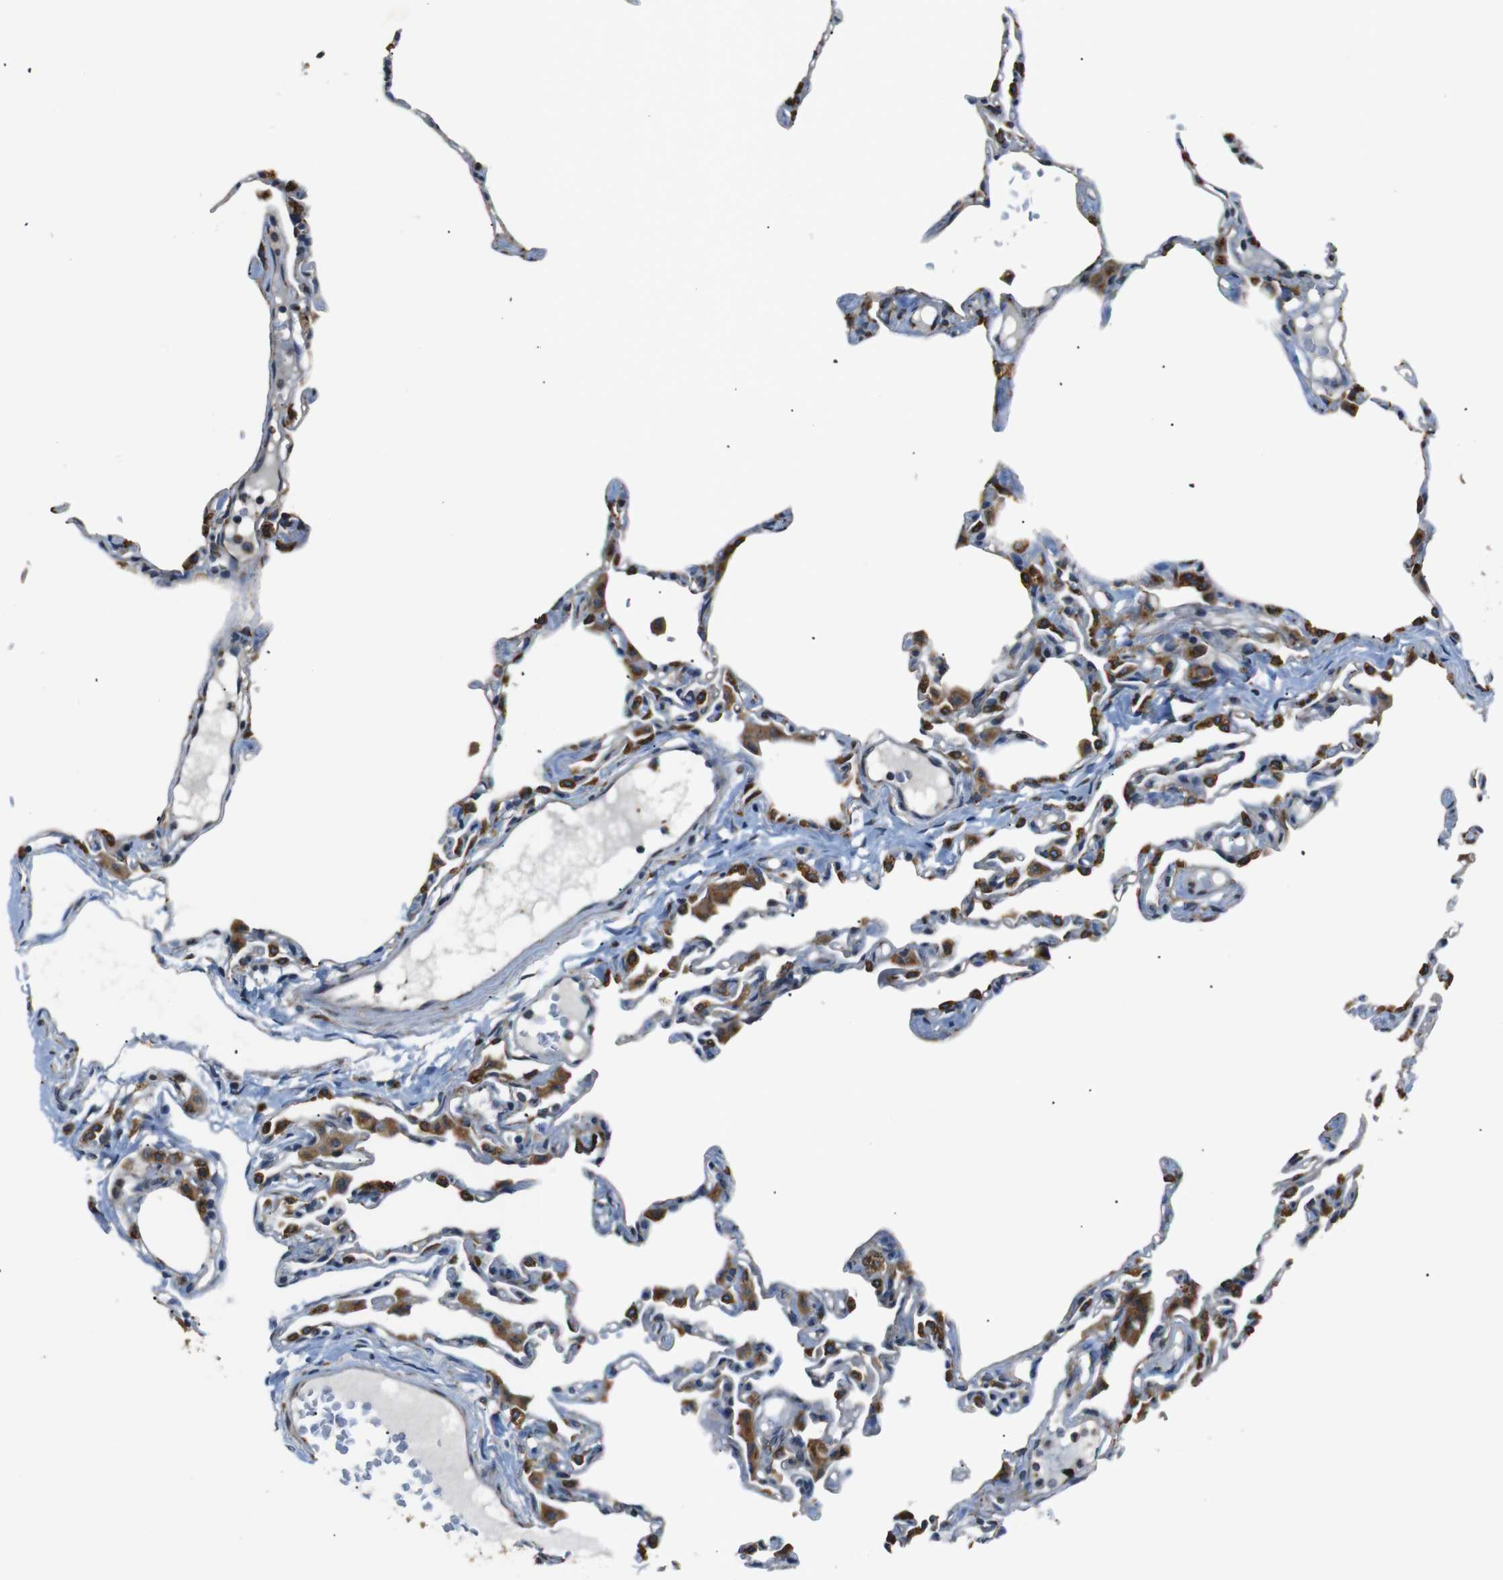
{"staining": {"intensity": "moderate", "quantity": "25%-75%", "location": "cytoplasmic/membranous"}, "tissue": "lung", "cell_type": "Alveolar cells", "image_type": "normal", "snomed": [{"axis": "morphology", "description": "Normal tissue, NOS"}, {"axis": "topography", "description": "Lung"}], "caption": "Lung stained with immunohistochemistry (IHC) reveals moderate cytoplasmic/membranous staining in about 25%-75% of alveolar cells. The protein of interest is stained brown, and the nuclei are stained in blue (DAB (3,3'-diaminobenzidine) IHC with brightfield microscopy, high magnification).", "gene": "TMED2", "patient": {"sex": "female", "age": 49}}